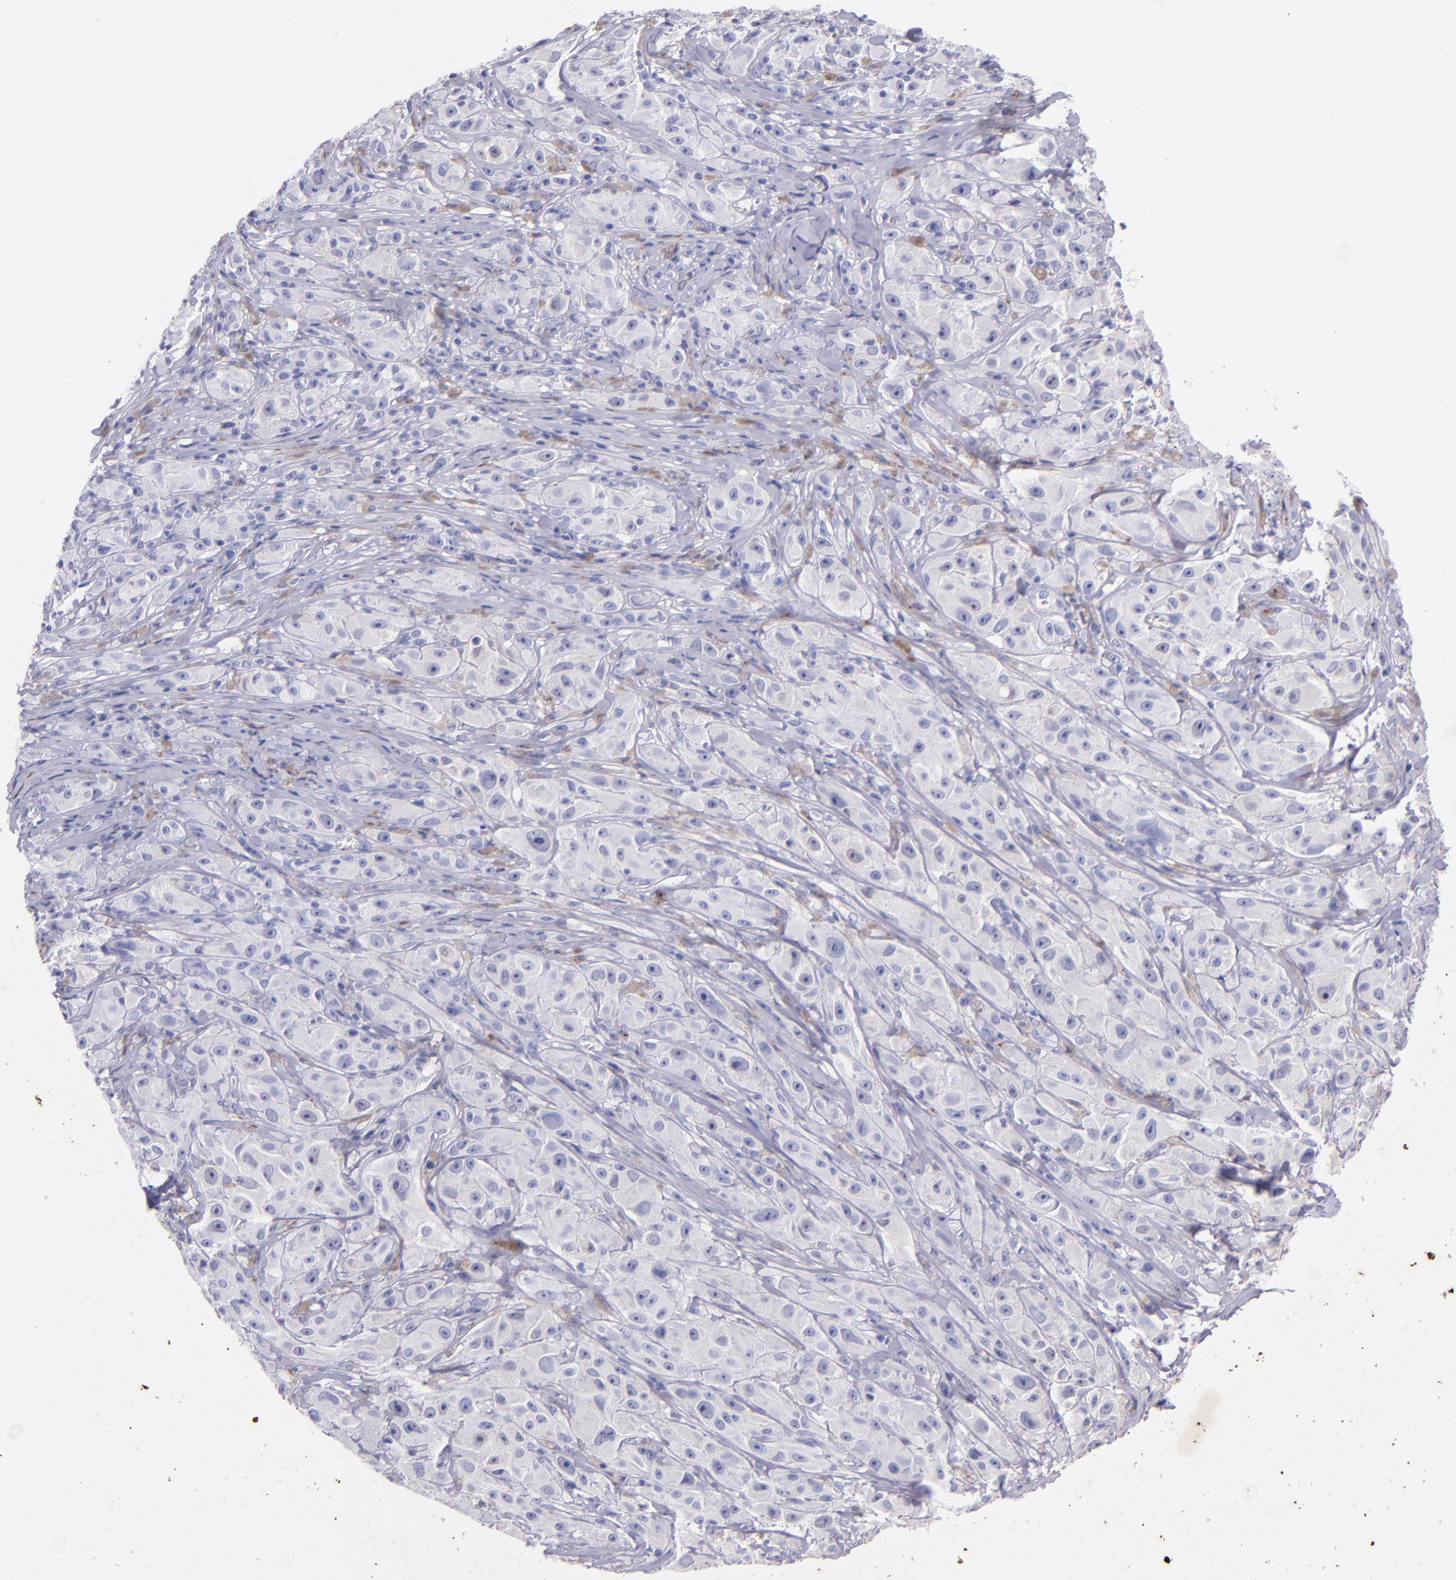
{"staining": {"intensity": "negative", "quantity": "none", "location": "none"}, "tissue": "melanoma", "cell_type": "Tumor cells", "image_type": "cancer", "snomed": [{"axis": "morphology", "description": "Malignant melanoma, NOS"}, {"axis": "topography", "description": "Skin"}], "caption": "There is no significant positivity in tumor cells of malignant melanoma.", "gene": "UCHL1", "patient": {"sex": "male", "age": 56}}